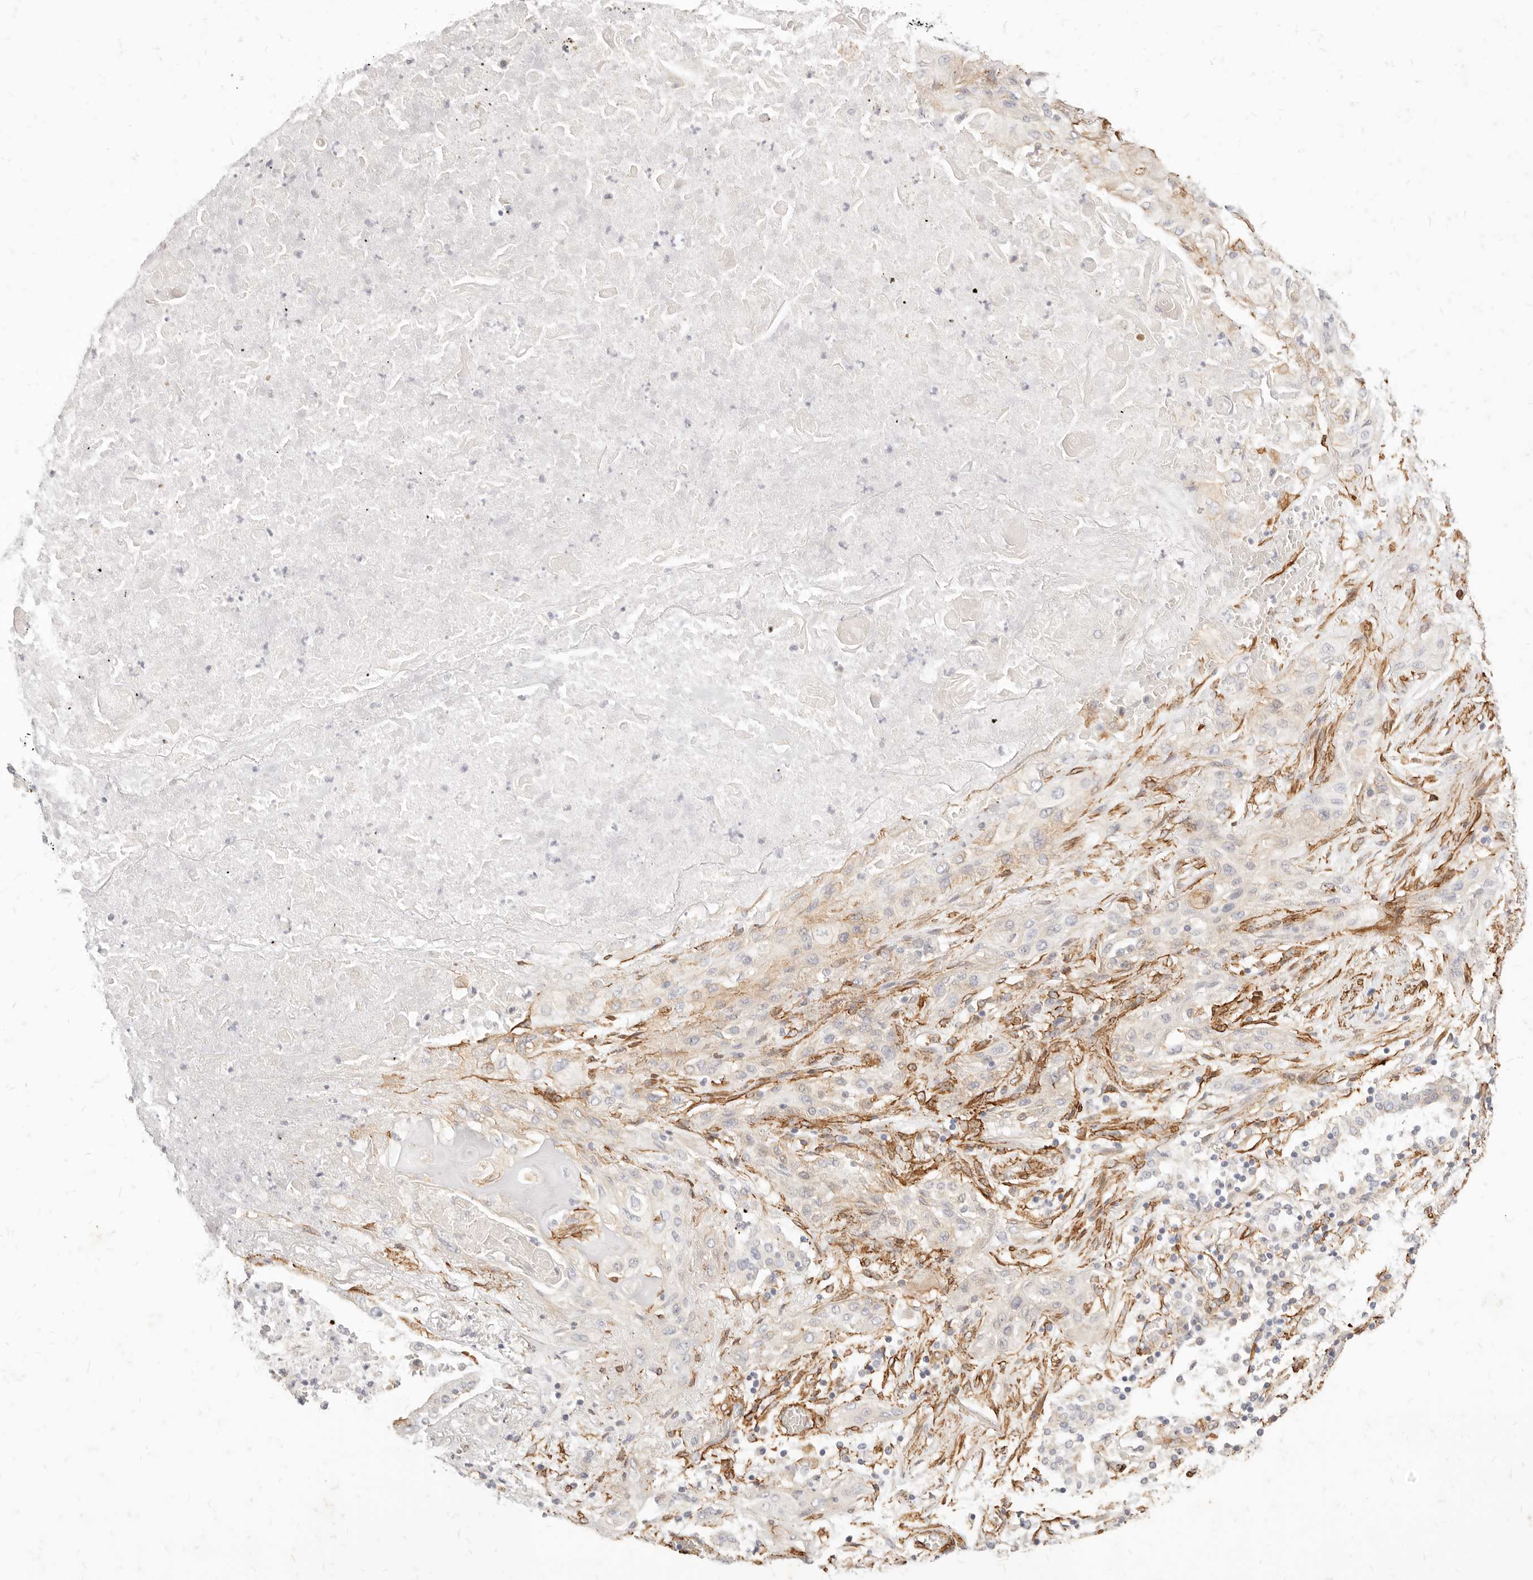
{"staining": {"intensity": "negative", "quantity": "none", "location": "none"}, "tissue": "lung cancer", "cell_type": "Tumor cells", "image_type": "cancer", "snomed": [{"axis": "morphology", "description": "Squamous cell carcinoma, NOS"}, {"axis": "topography", "description": "Lung"}], "caption": "A high-resolution photomicrograph shows IHC staining of lung squamous cell carcinoma, which exhibits no significant staining in tumor cells.", "gene": "TMTC2", "patient": {"sex": "female", "age": 47}}